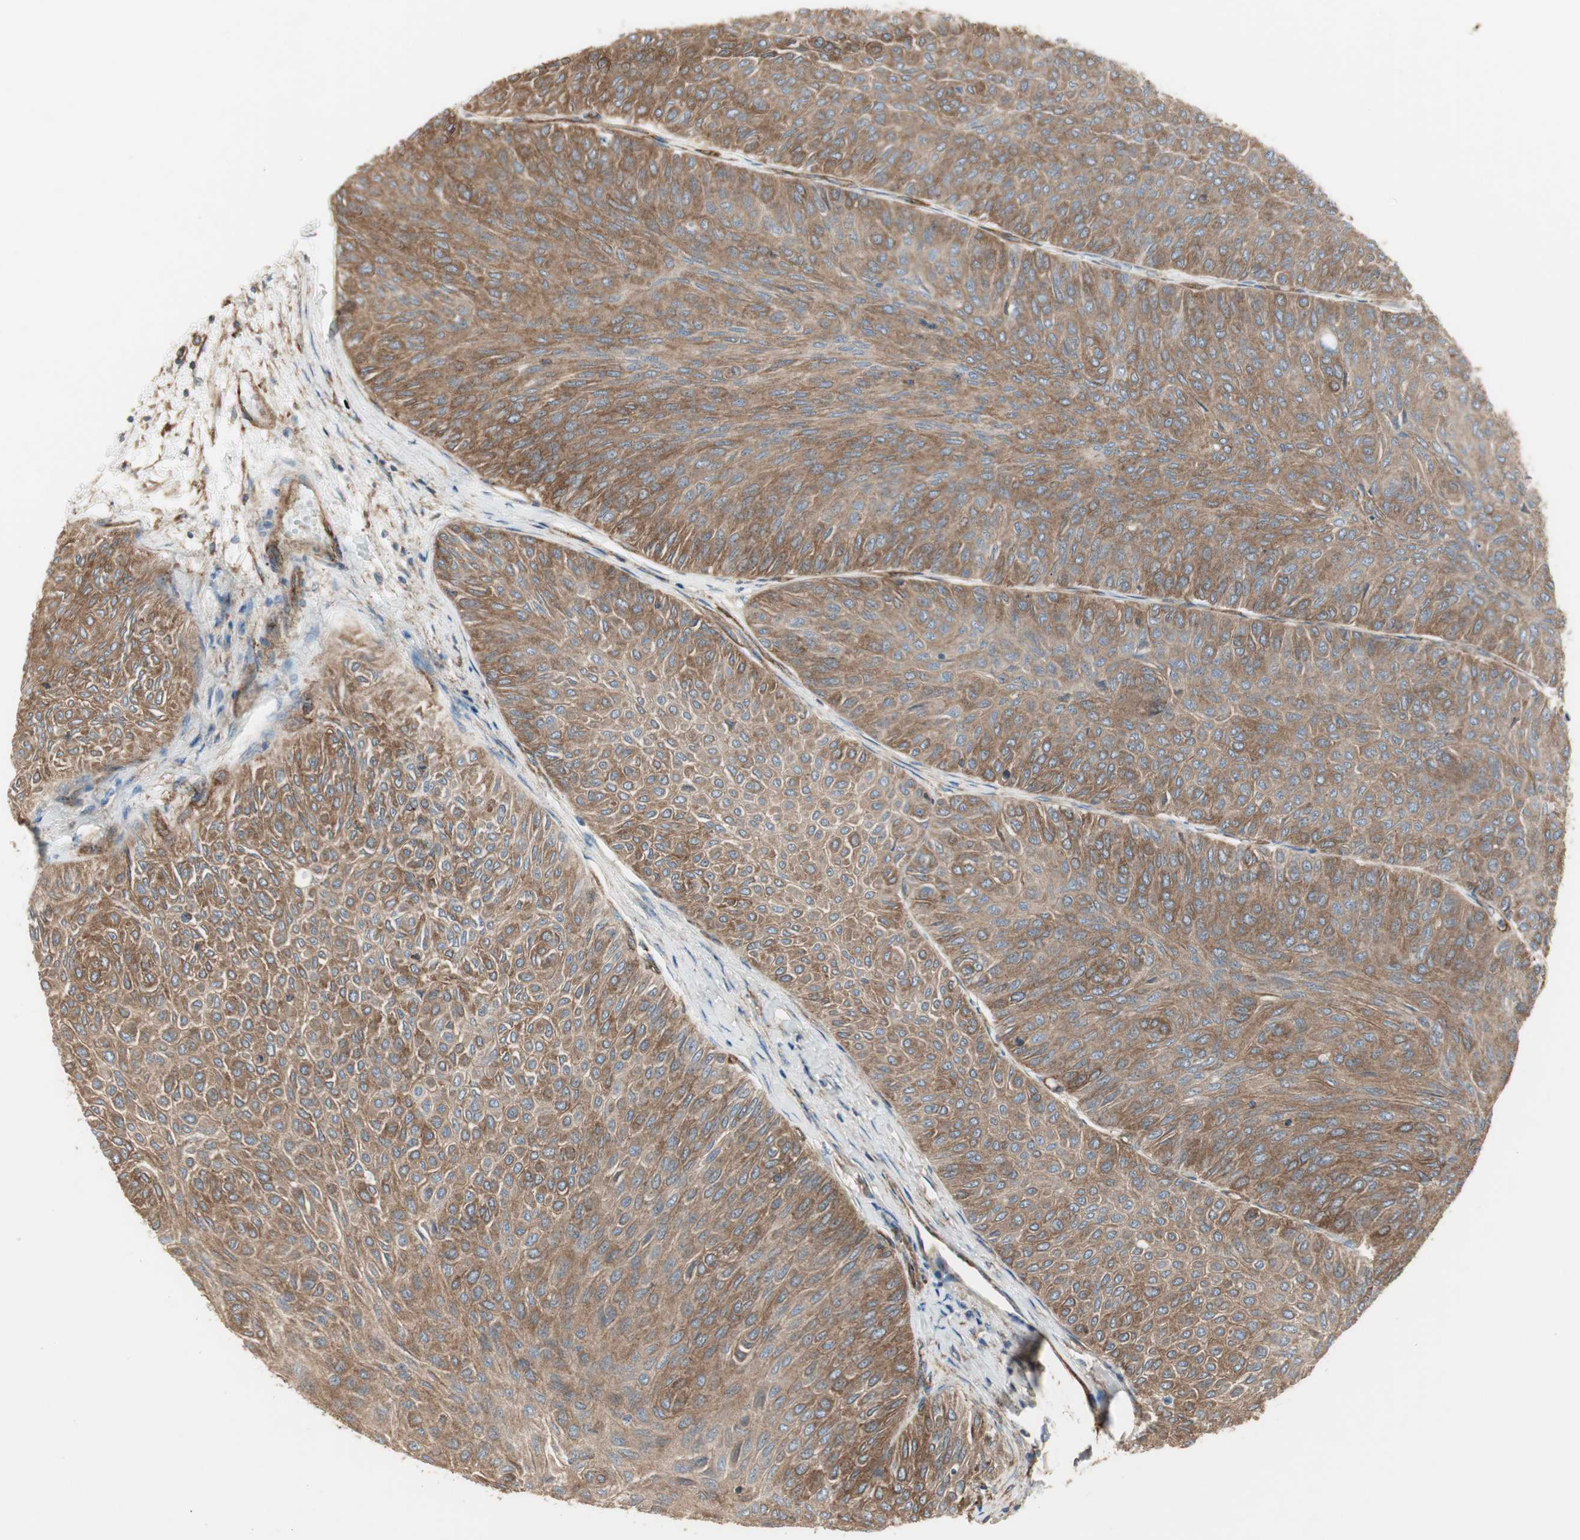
{"staining": {"intensity": "strong", "quantity": ">75%", "location": "cytoplasmic/membranous"}, "tissue": "urothelial cancer", "cell_type": "Tumor cells", "image_type": "cancer", "snomed": [{"axis": "morphology", "description": "Urothelial carcinoma, Low grade"}, {"axis": "topography", "description": "Urinary bladder"}], "caption": "Urothelial cancer was stained to show a protein in brown. There is high levels of strong cytoplasmic/membranous positivity in approximately >75% of tumor cells.", "gene": "H6PD", "patient": {"sex": "male", "age": 78}}